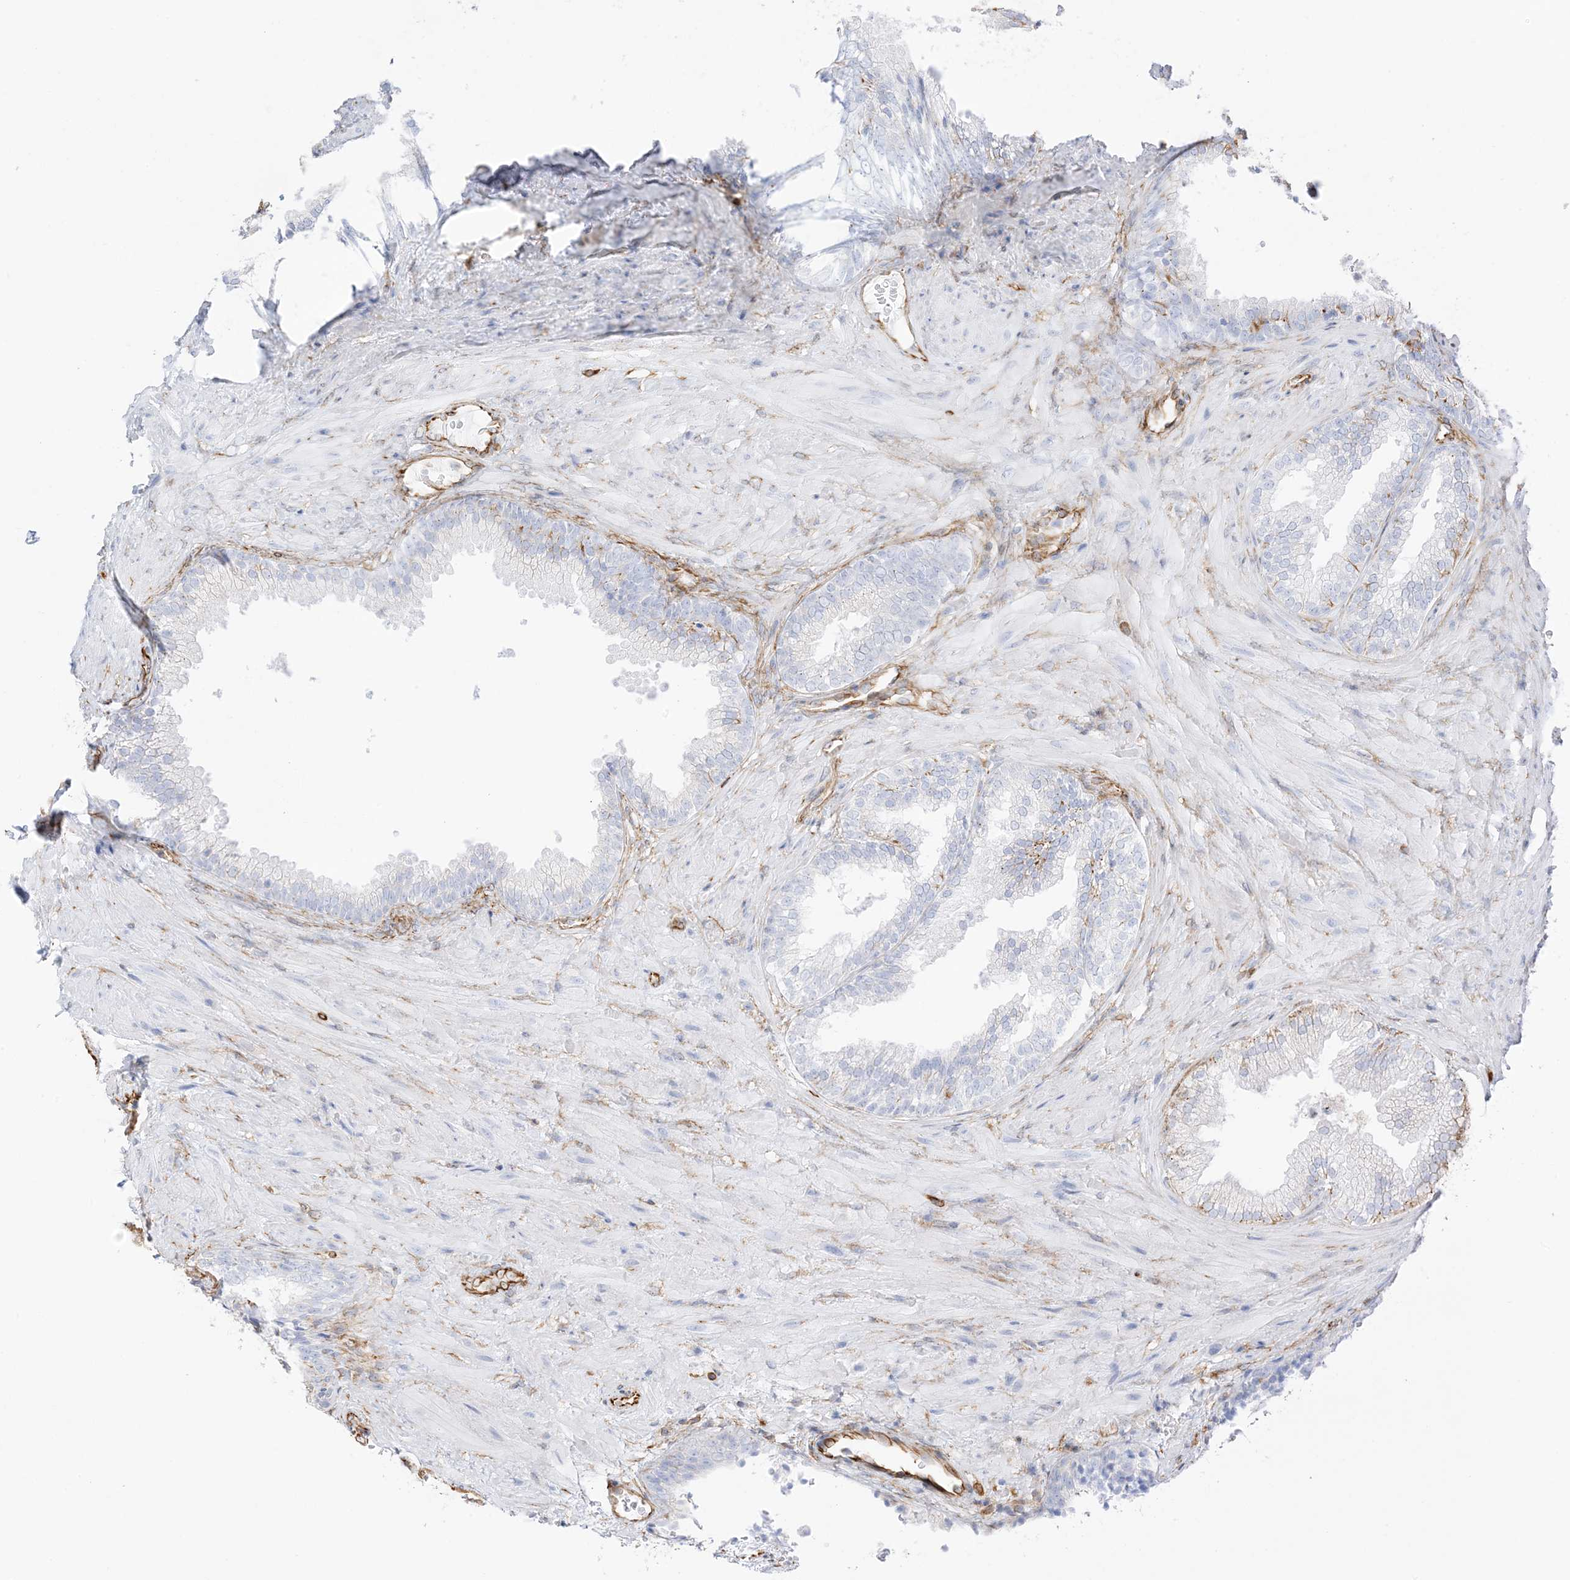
{"staining": {"intensity": "moderate", "quantity": "<25%", "location": "cytoplasmic/membranous"}, "tissue": "prostate", "cell_type": "Glandular cells", "image_type": "normal", "snomed": [{"axis": "morphology", "description": "Normal tissue, NOS"}, {"axis": "topography", "description": "Prostate"}], "caption": "Prostate stained with DAB (3,3'-diaminobenzidine) immunohistochemistry displays low levels of moderate cytoplasmic/membranous staining in approximately <25% of glandular cells.", "gene": "PID1", "patient": {"sex": "male", "age": 76}}